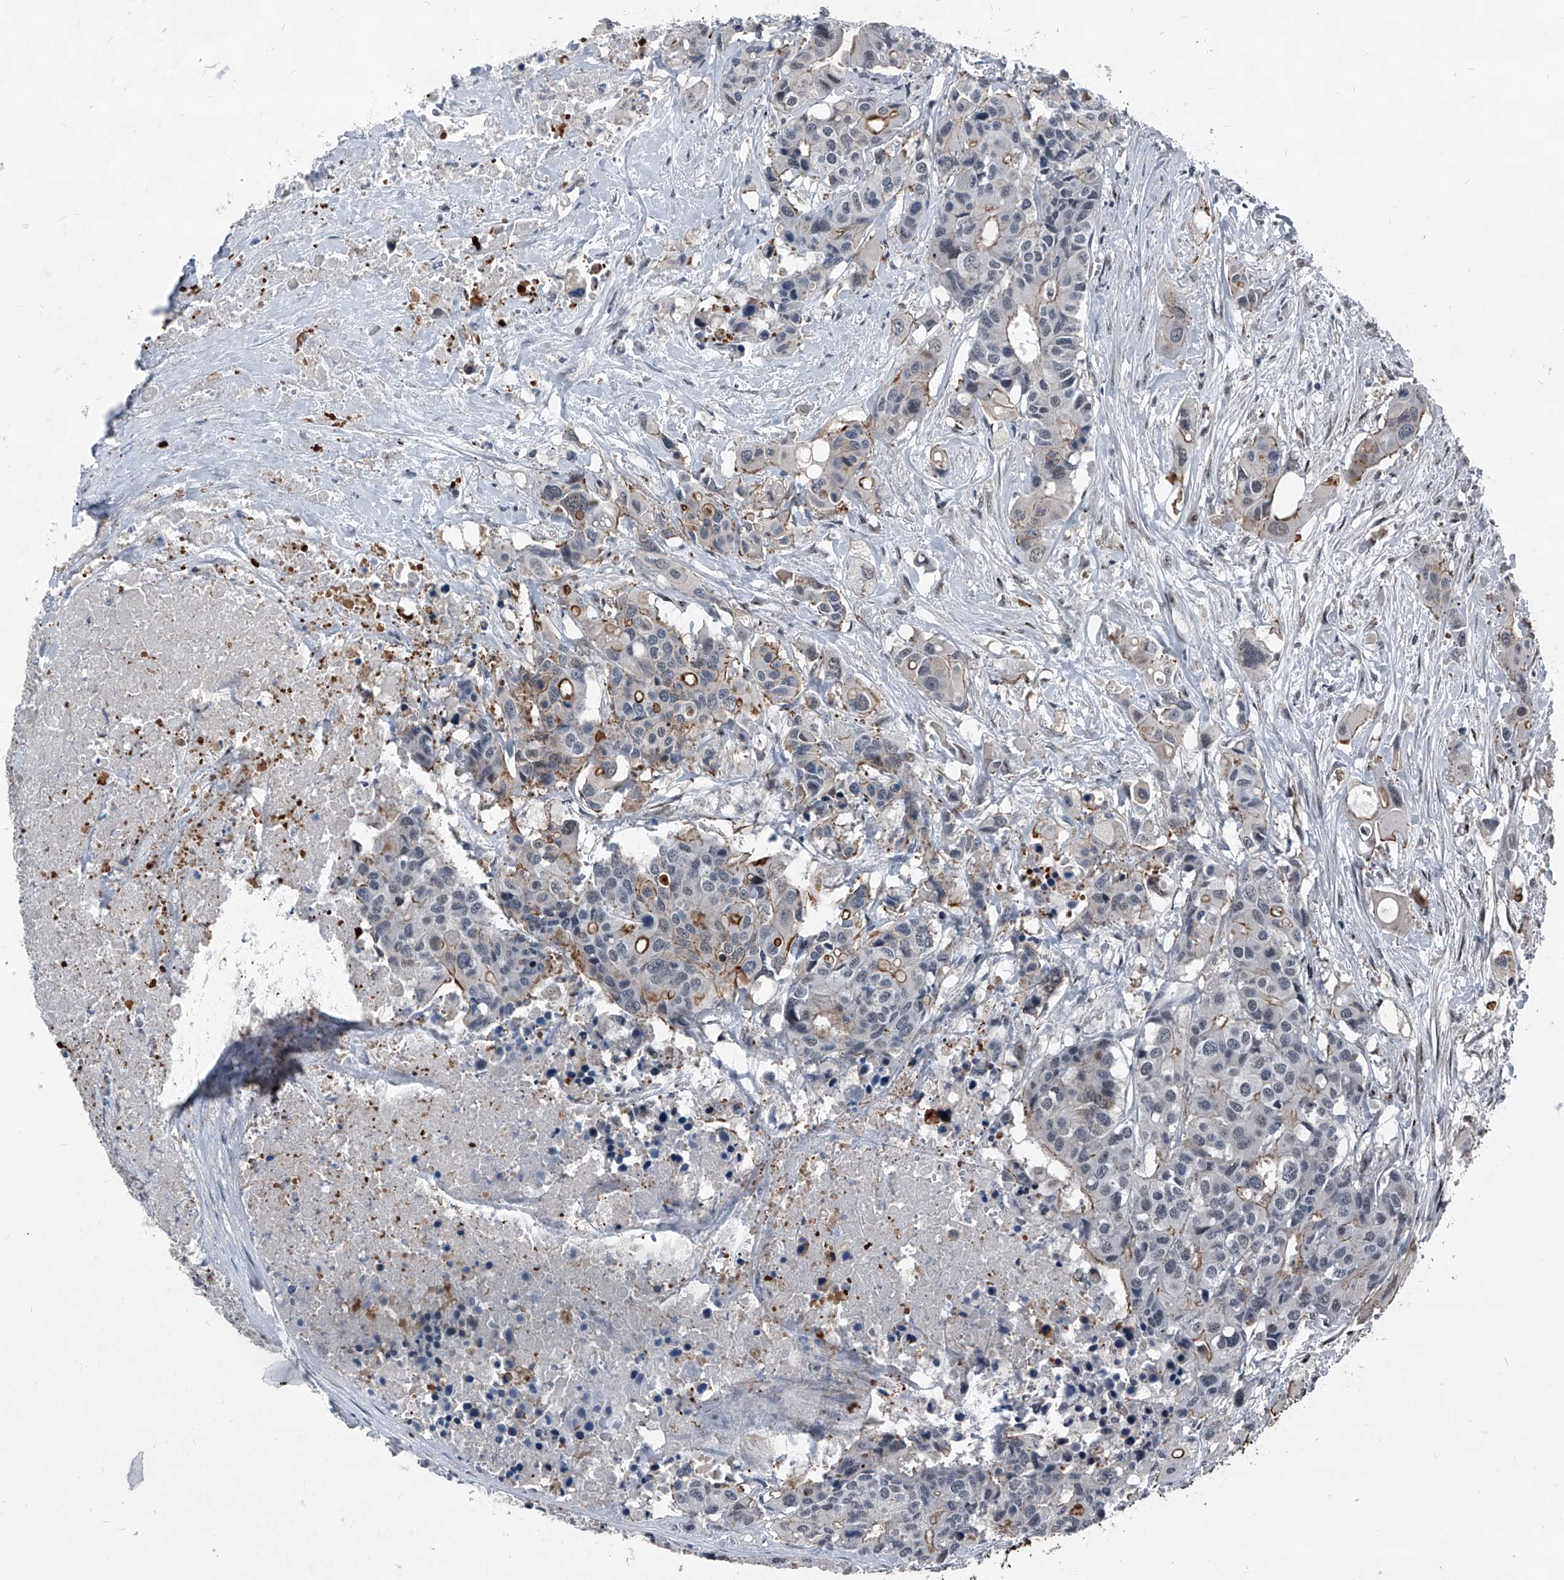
{"staining": {"intensity": "moderate", "quantity": "<25%", "location": "cytoplasmic/membranous"}, "tissue": "colorectal cancer", "cell_type": "Tumor cells", "image_type": "cancer", "snomed": [{"axis": "morphology", "description": "Adenocarcinoma, NOS"}, {"axis": "topography", "description": "Colon"}], "caption": "The image displays a brown stain indicating the presence of a protein in the cytoplasmic/membranous of tumor cells in colorectal adenocarcinoma. Immunohistochemistry (ihc) stains the protein in brown and the nuclei are stained blue.", "gene": "MEN1", "patient": {"sex": "male", "age": 77}}